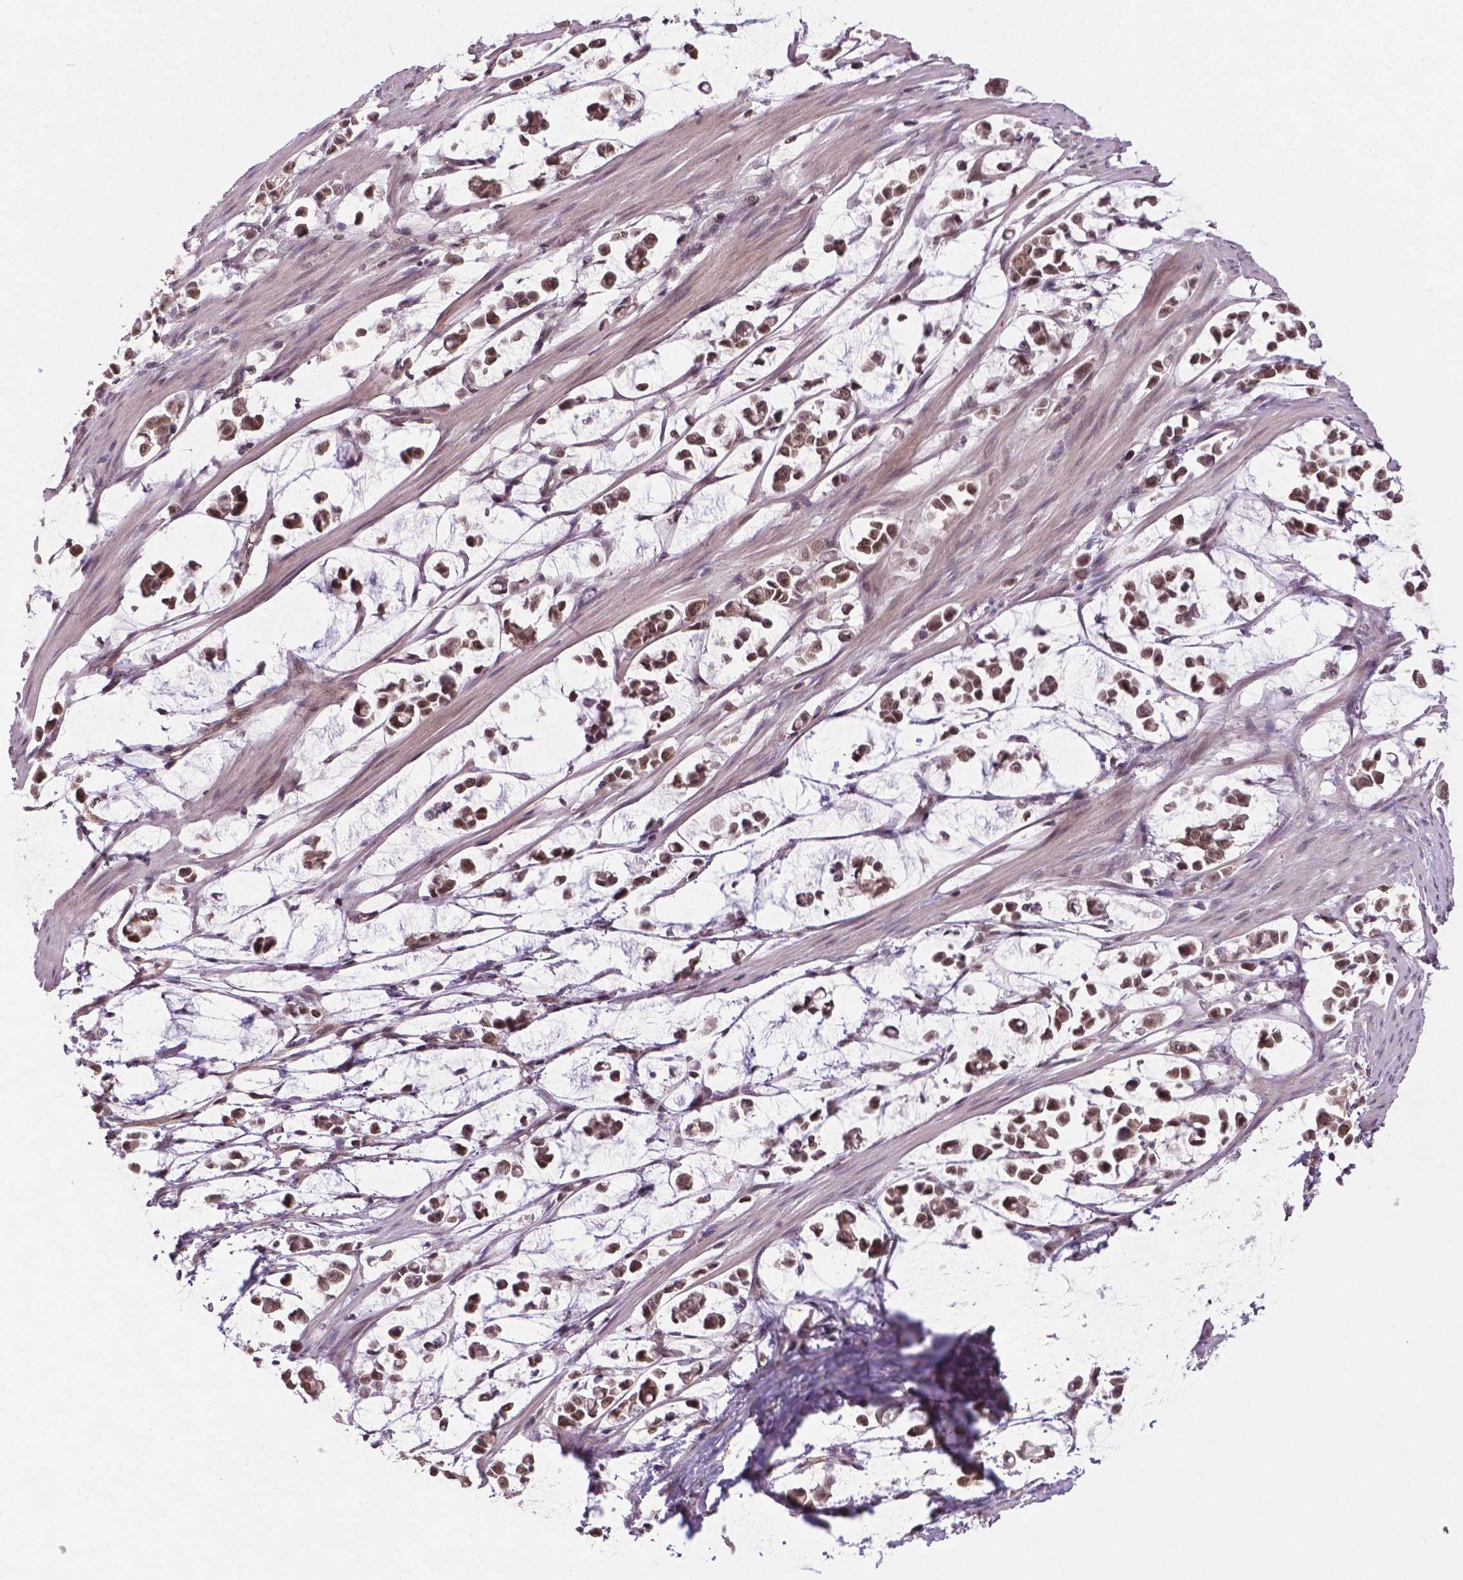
{"staining": {"intensity": "moderate", "quantity": ">75%", "location": "nuclear"}, "tissue": "stomach cancer", "cell_type": "Tumor cells", "image_type": "cancer", "snomed": [{"axis": "morphology", "description": "Adenocarcinoma, NOS"}, {"axis": "topography", "description": "Stomach"}], "caption": "Adenocarcinoma (stomach) stained for a protein displays moderate nuclear positivity in tumor cells. The protein of interest is stained brown, and the nuclei are stained in blue (DAB (3,3'-diaminobenzidine) IHC with brightfield microscopy, high magnification).", "gene": "ANKRD54", "patient": {"sex": "male", "age": 82}}